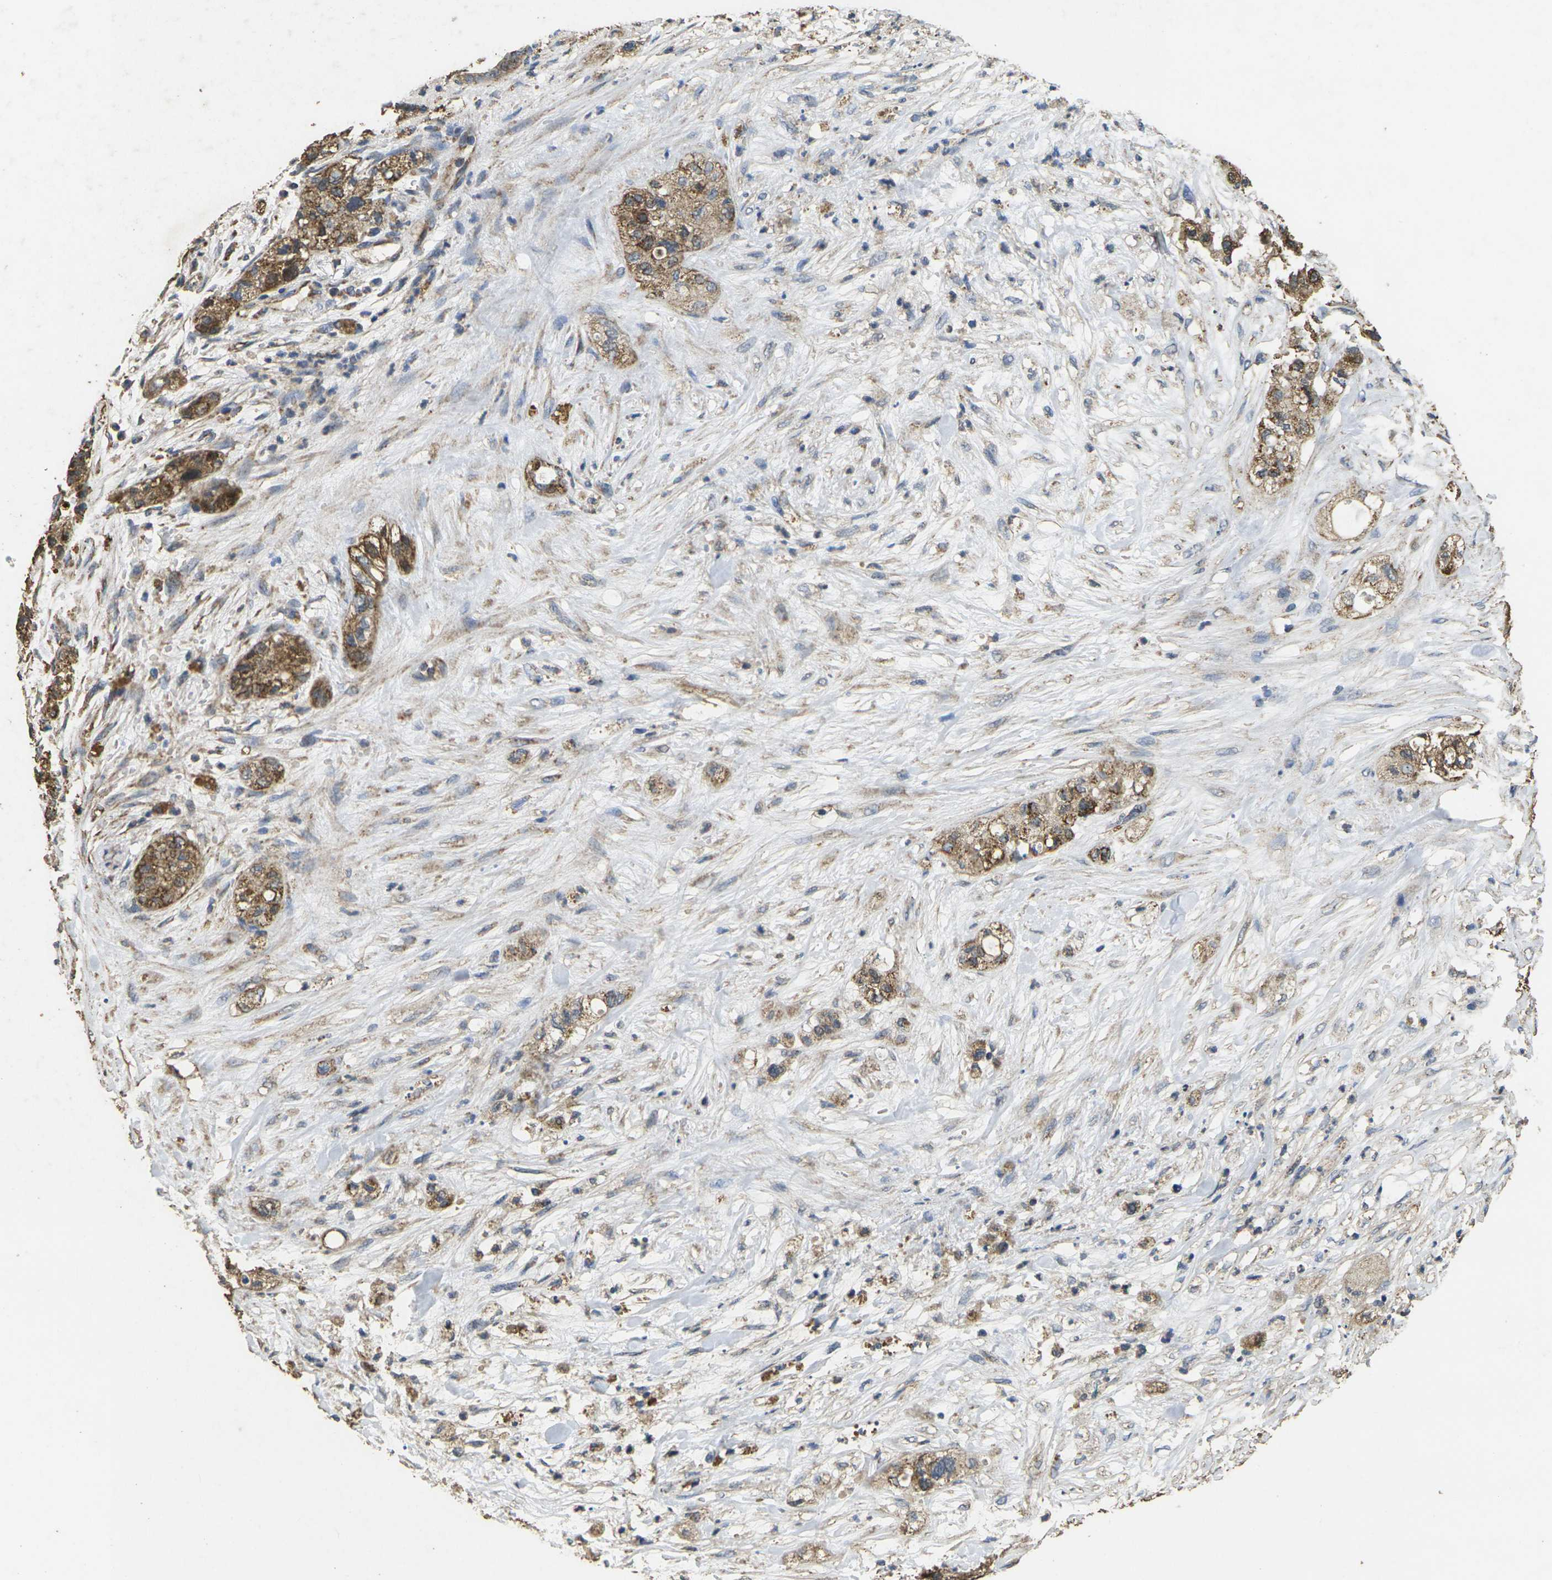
{"staining": {"intensity": "moderate", "quantity": ">75%", "location": "cytoplasmic/membranous"}, "tissue": "pancreatic cancer", "cell_type": "Tumor cells", "image_type": "cancer", "snomed": [{"axis": "morphology", "description": "Adenocarcinoma, NOS"}, {"axis": "topography", "description": "Pancreas"}], "caption": "This image demonstrates immunohistochemistry (IHC) staining of pancreatic adenocarcinoma, with medium moderate cytoplasmic/membranous positivity in approximately >75% of tumor cells.", "gene": "MAPK11", "patient": {"sex": "female", "age": 78}}